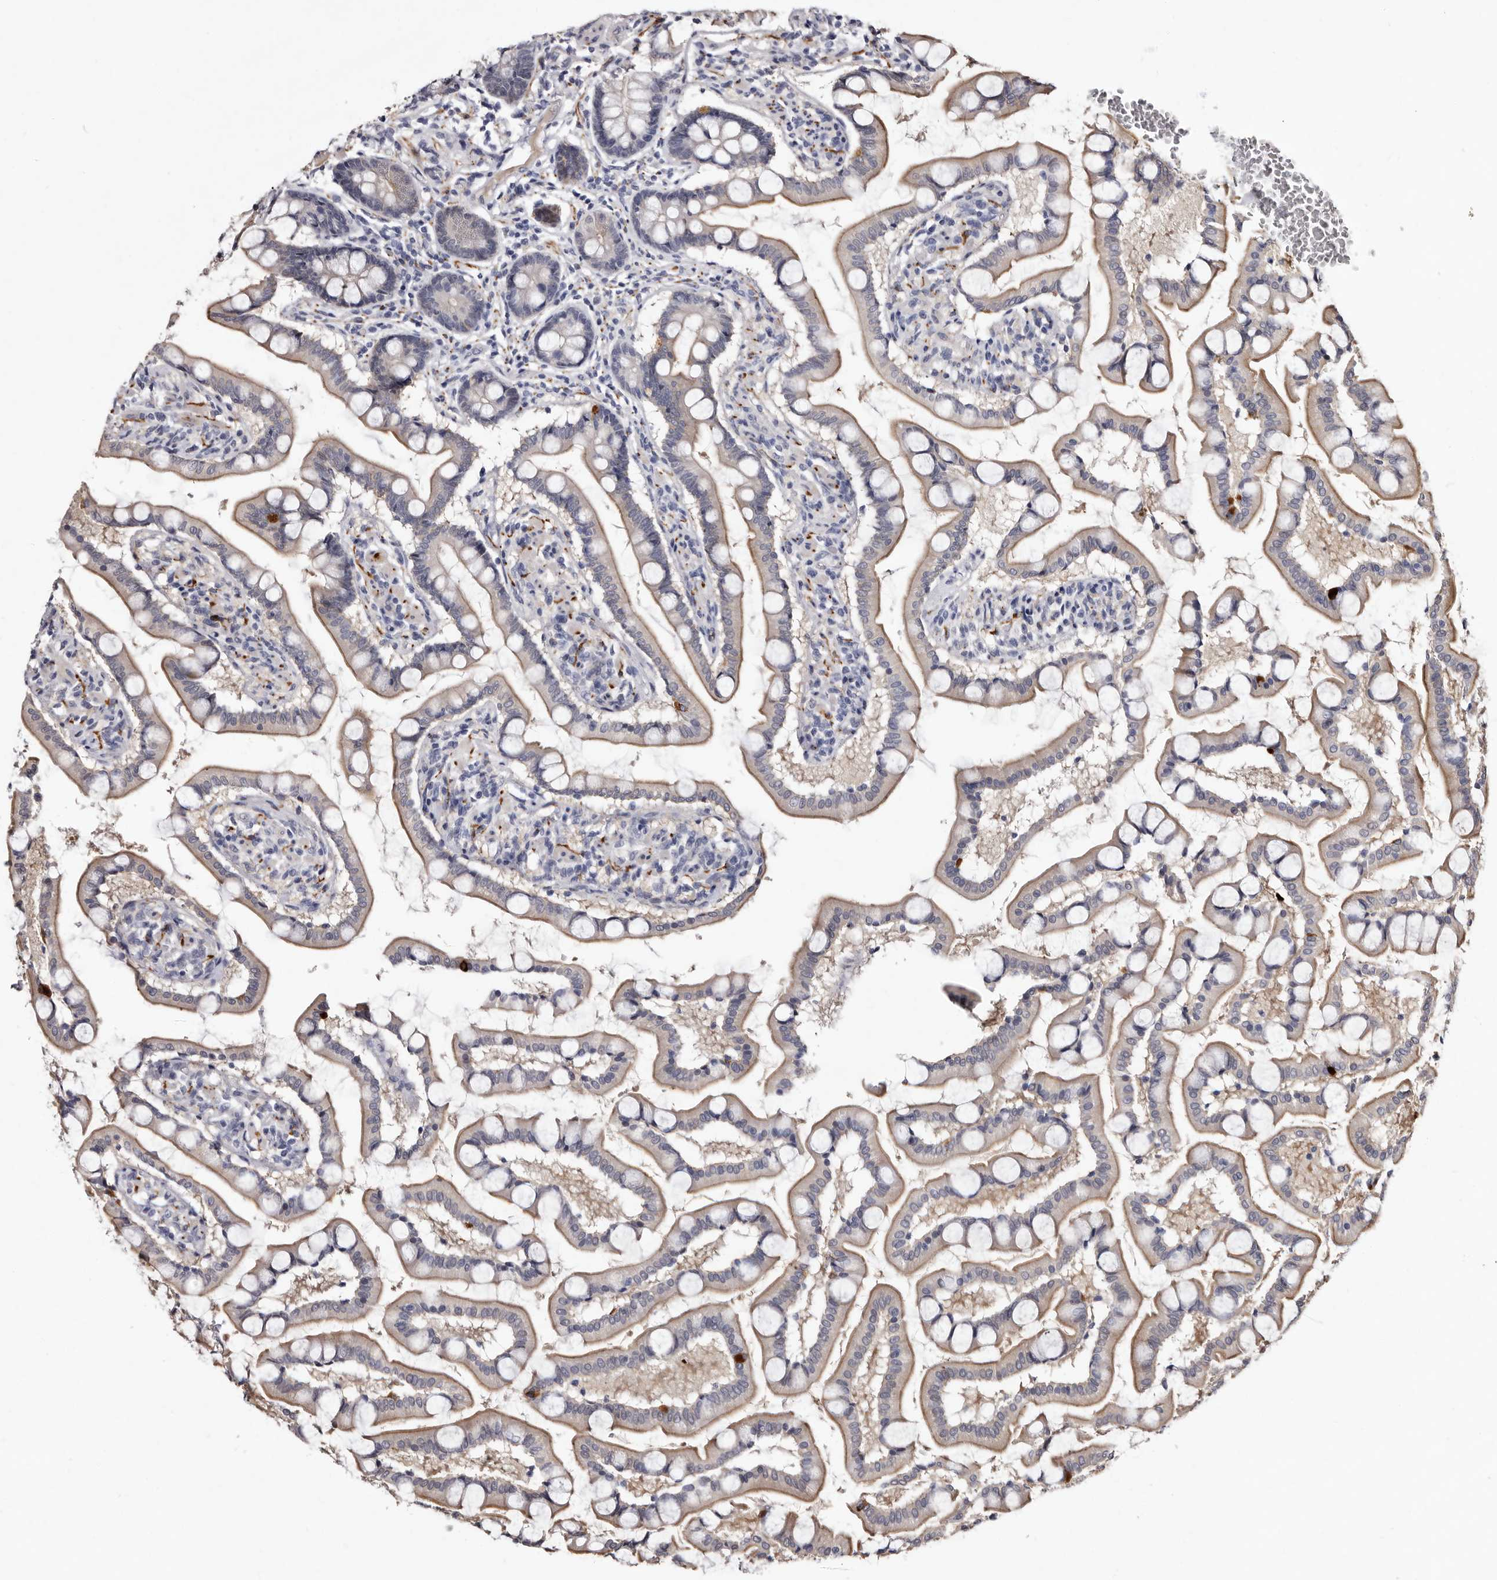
{"staining": {"intensity": "moderate", "quantity": "<25%", "location": "cytoplasmic/membranous"}, "tissue": "small intestine", "cell_type": "Glandular cells", "image_type": "normal", "snomed": [{"axis": "morphology", "description": "Normal tissue, NOS"}, {"axis": "topography", "description": "Small intestine"}], "caption": "Brown immunohistochemical staining in normal small intestine shows moderate cytoplasmic/membranous expression in approximately <25% of glandular cells.", "gene": "LANCL2", "patient": {"sex": "male", "age": 41}}